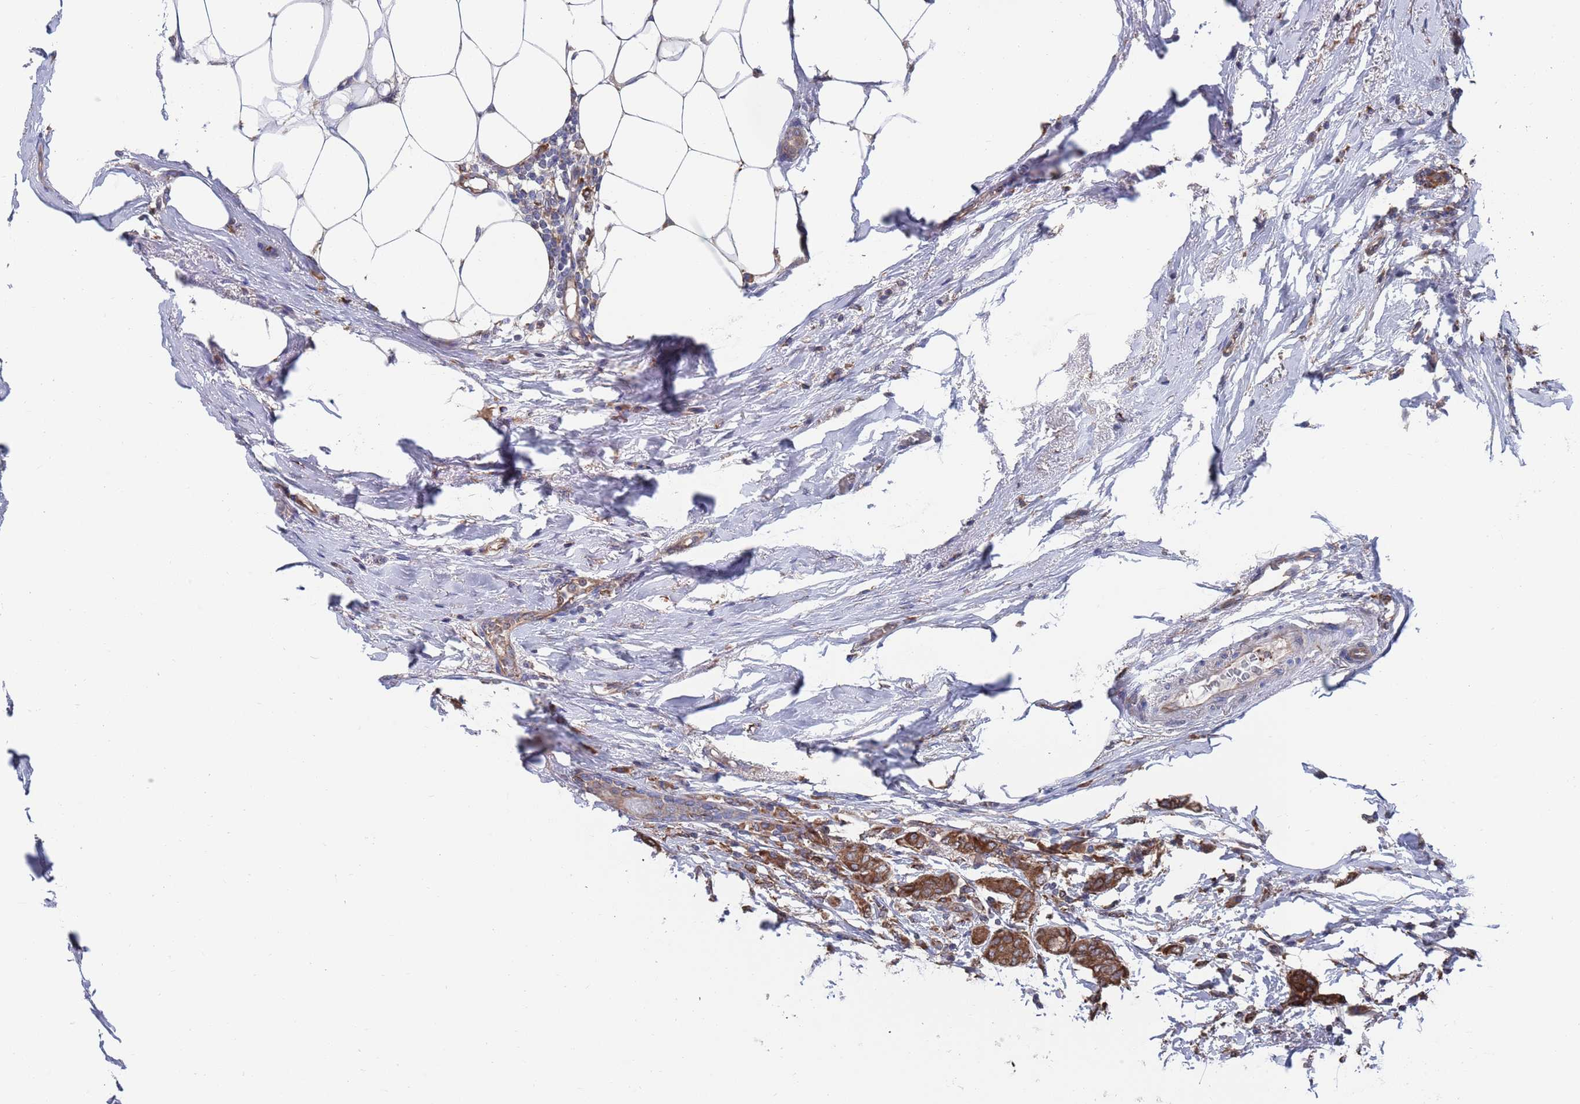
{"staining": {"intensity": "moderate", "quantity": ">75%", "location": "cytoplasmic/membranous"}, "tissue": "breast cancer", "cell_type": "Tumor cells", "image_type": "cancer", "snomed": [{"axis": "morphology", "description": "Duct carcinoma"}, {"axis": "topography", "description": "Breast"}], "caption": "Intraductal carcinoma (breast) stained with a protein marker shows moderate staining in tumor cells.", "gene": "GID8", "patient": {"sex": "female", "age": 72}}